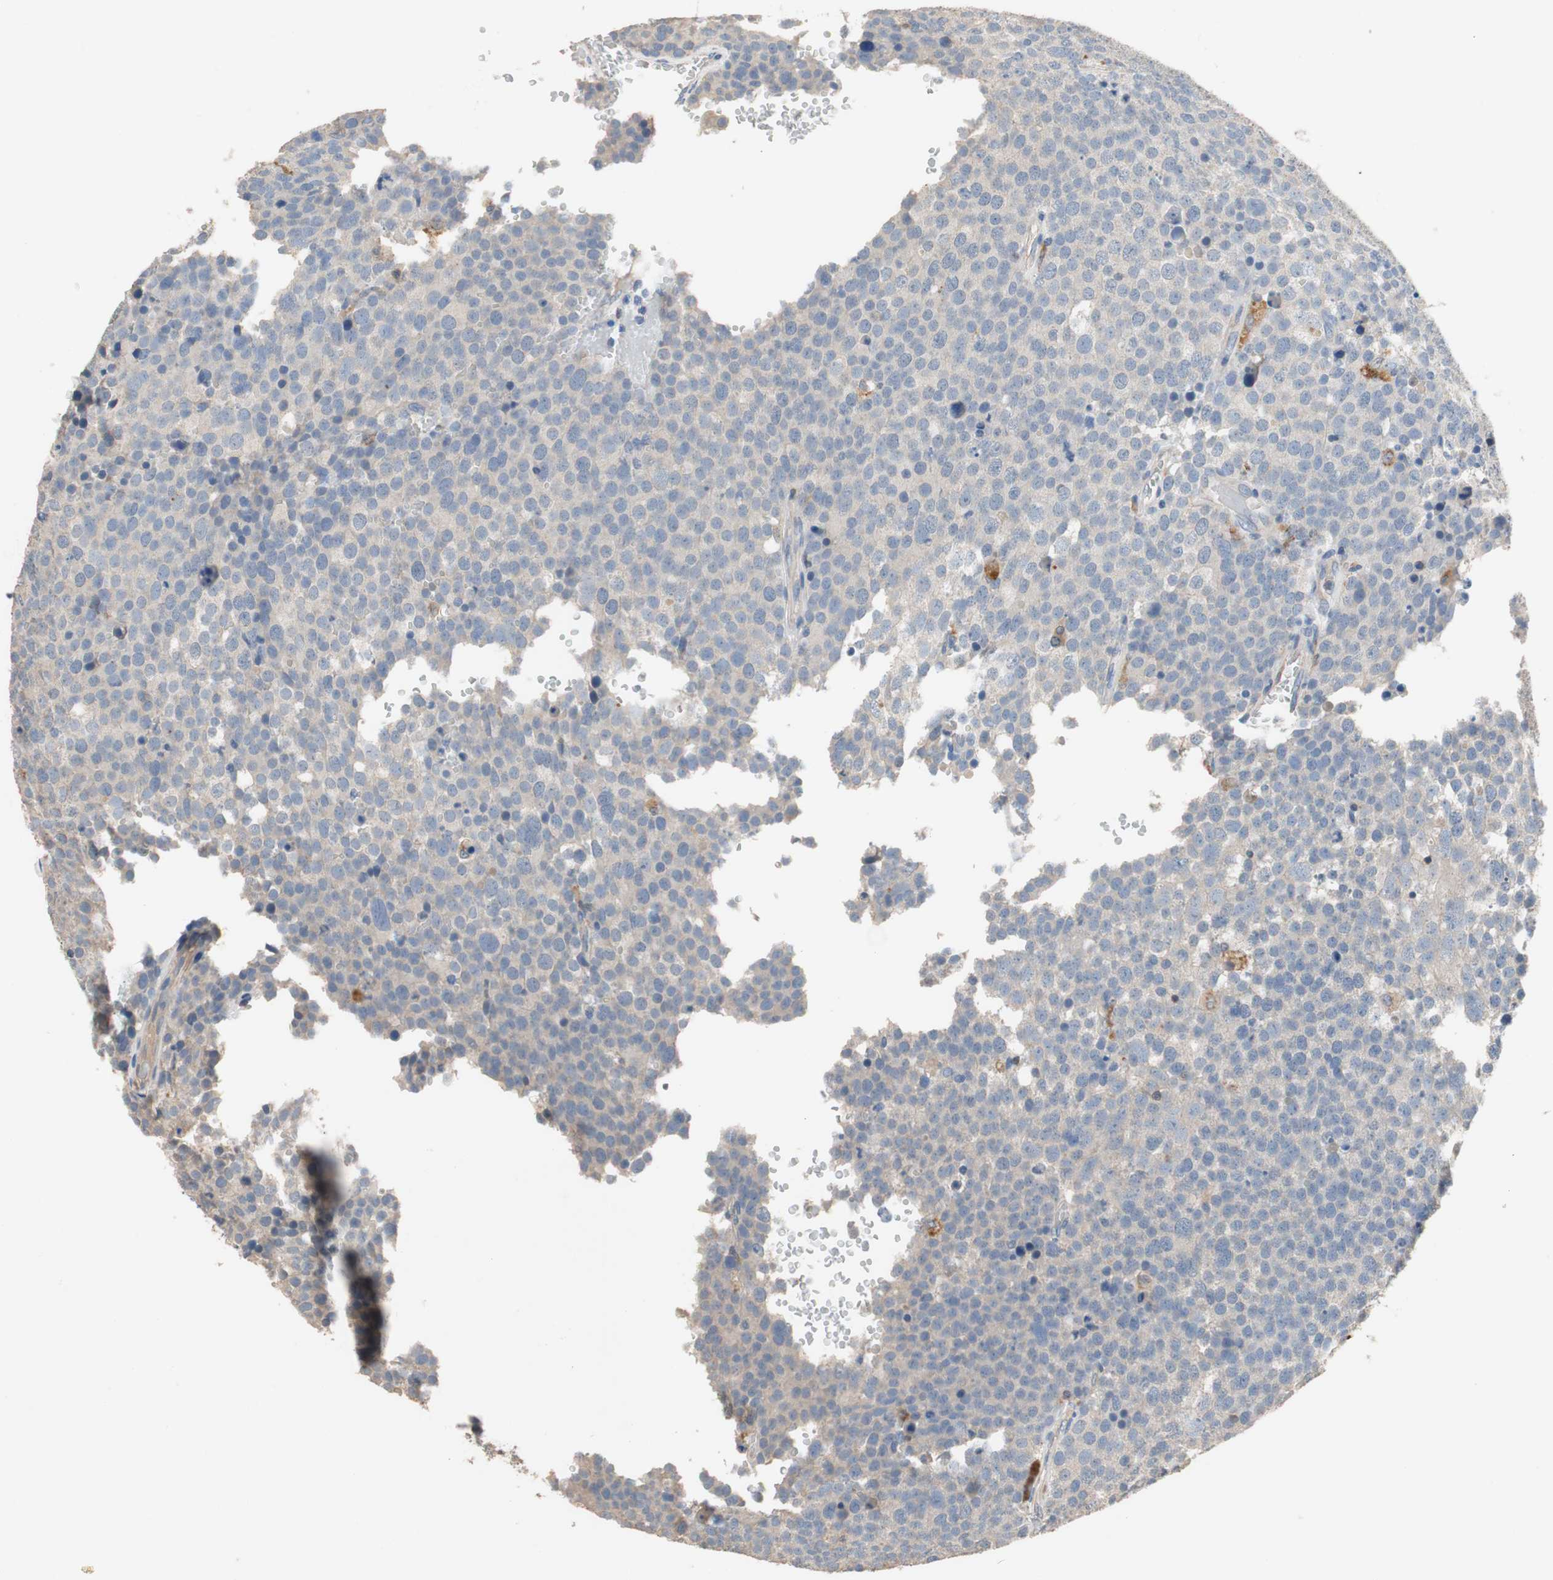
{"staining": {"intensity": "weak", "quantity": "<25%", "location": "cytoplasmic/membranous"}, "tissue": "testis cancer", "cell_type": "Tumor cells", "image_type": "cancer", "snomed": [{"axis": "morphology", "description": "Seminoma, NOS"}, {"axis": "topography", "description": "Testis"}], "caption": "Immunohistochemistry (IHC) image of neoplastic tissue: human testis cancer stained with DAB exhibits no significant protein positivity in tumor cells.", "gene": "ADAP1", "patient": {"sex": "male", "age": 71}}